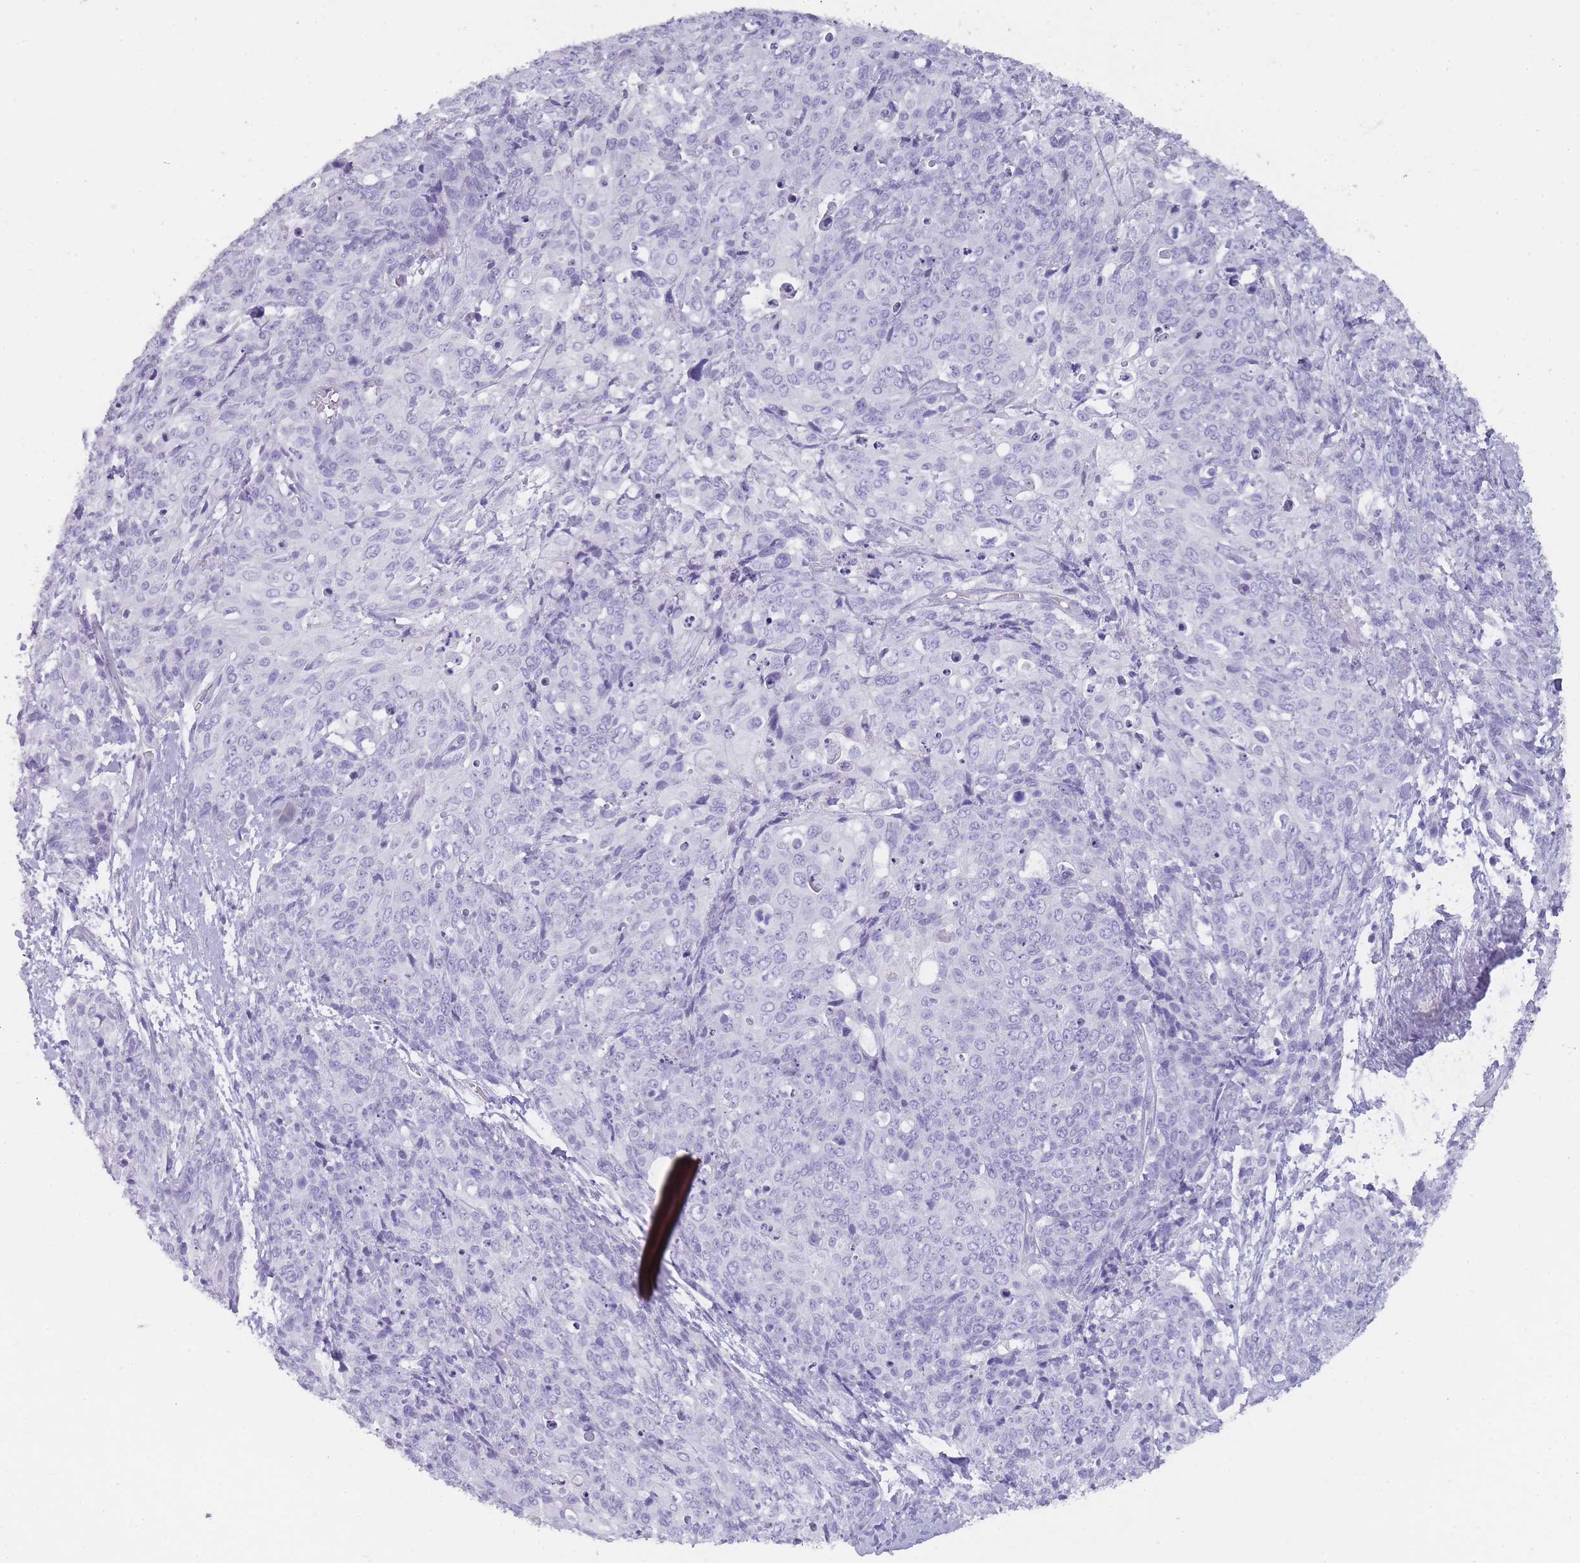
{"staining": {"intensity": "negative", "quantity": "none", "location": "none"}, "tissue": "skin cancer", "cell_type": "Tumor cells", "image_type": "cancer", "snomed": [{"axis": "morphology", "description": "Squamous cell carcinoma, NOS"}, {"axis": "topography", "description": "Skin"}, {"axis": "topography", "description": "Vulva"}], "caption": "High power microscopy micrograph of an immunohistochemistry (IHC) histopathology image of squamous cell carcinoma (skin), revealing no significant staining in tumor cells. (Immunohistochemistry (ihc), brightfield microscopy, high magnification).", "gene": "TCP11", "patient": {"sex": "female", "age": 85}}